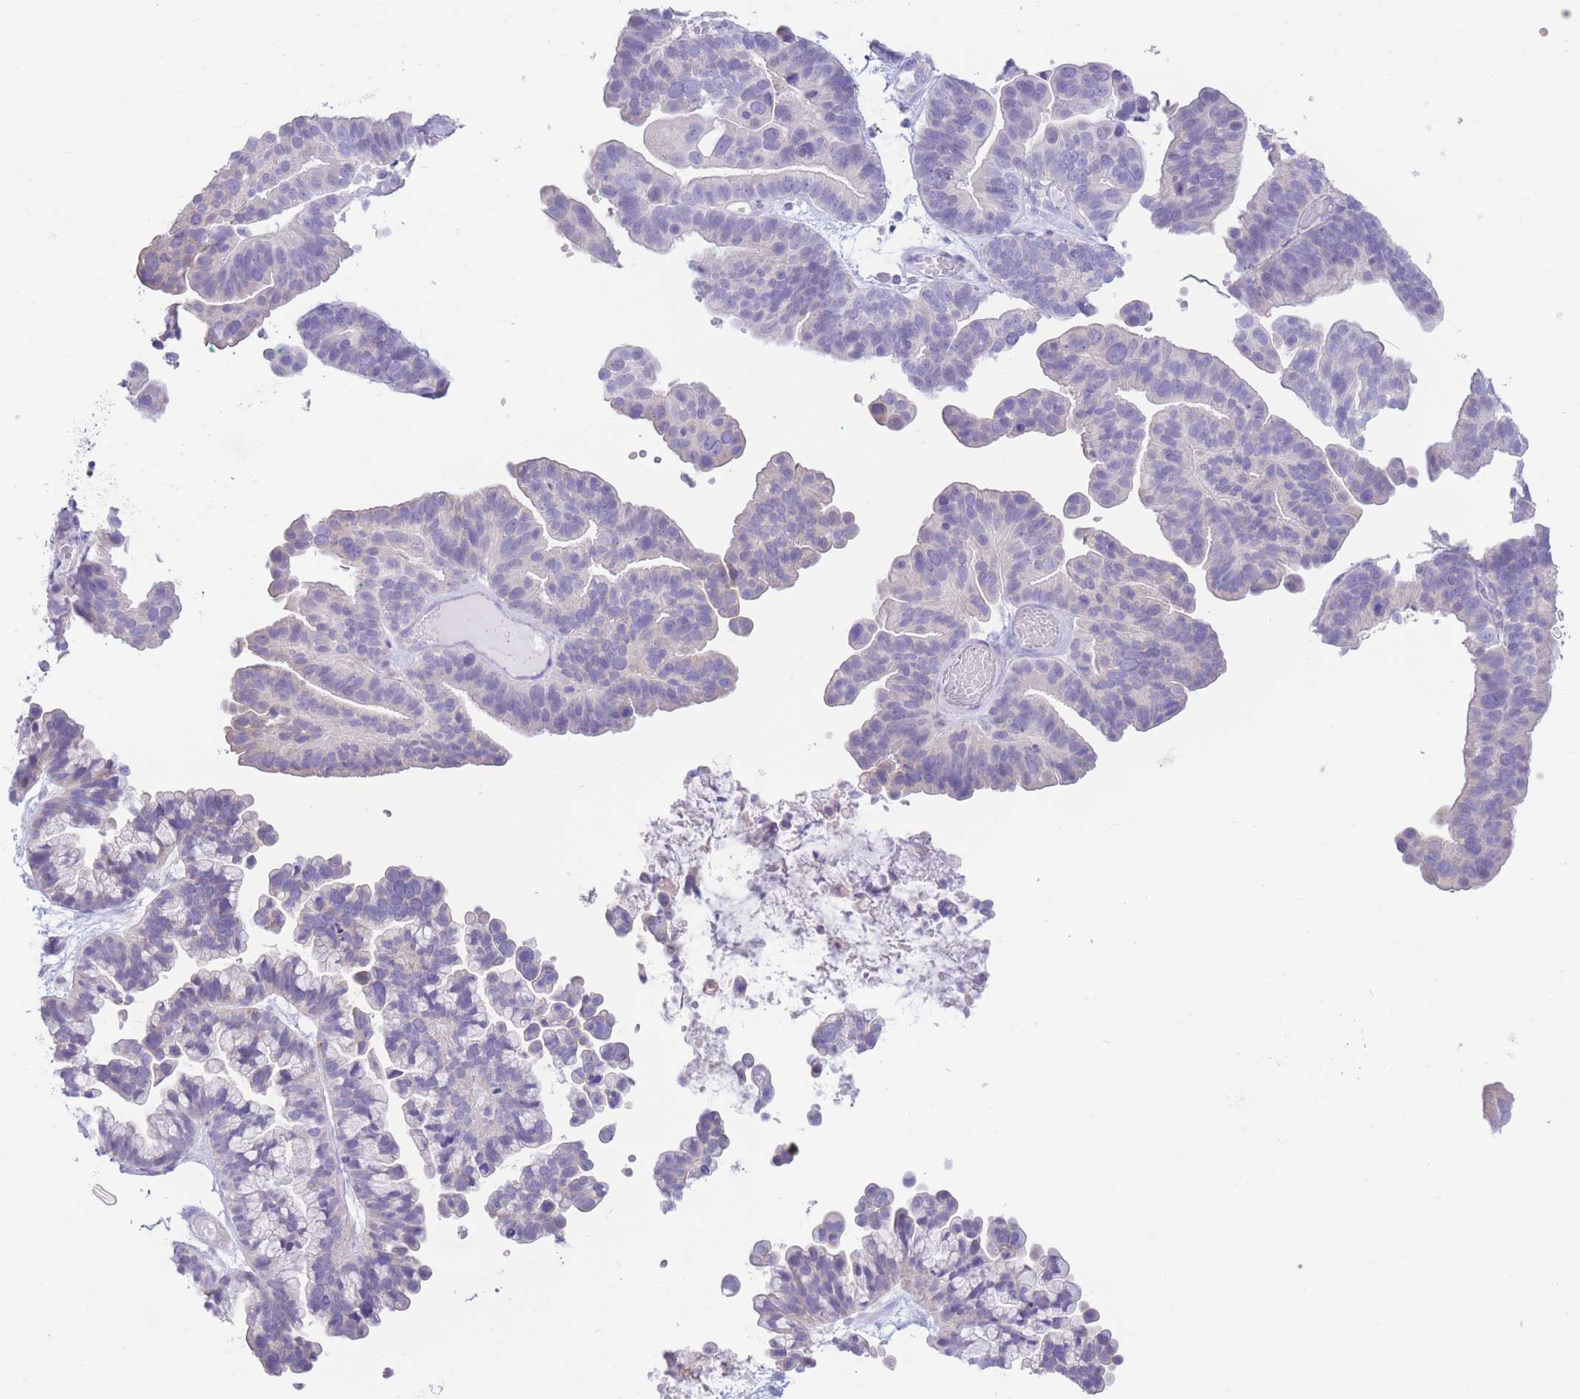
{"staining": {"intensity": "negative", "quantity": "none", "location": "none"}, "tissue": "ovarian cancer", "cell_type": "Tumor cells", "image_type": "cancer", "snomed": [{"axis": "morphology", "description": "Cystadenocarcinoma, serous, NOS"}, {"axis": "topography", "description": "Ovary"}], "caption": "Immunohistochemistry (IHC) histopathology image of human ovarian cancer (serous cystadenocarcinoma) stained for a protein (brown), which exhibits no expression in tumor cells.", "gene": "FAH", "patient": {"sex": "female", "age": 56}}